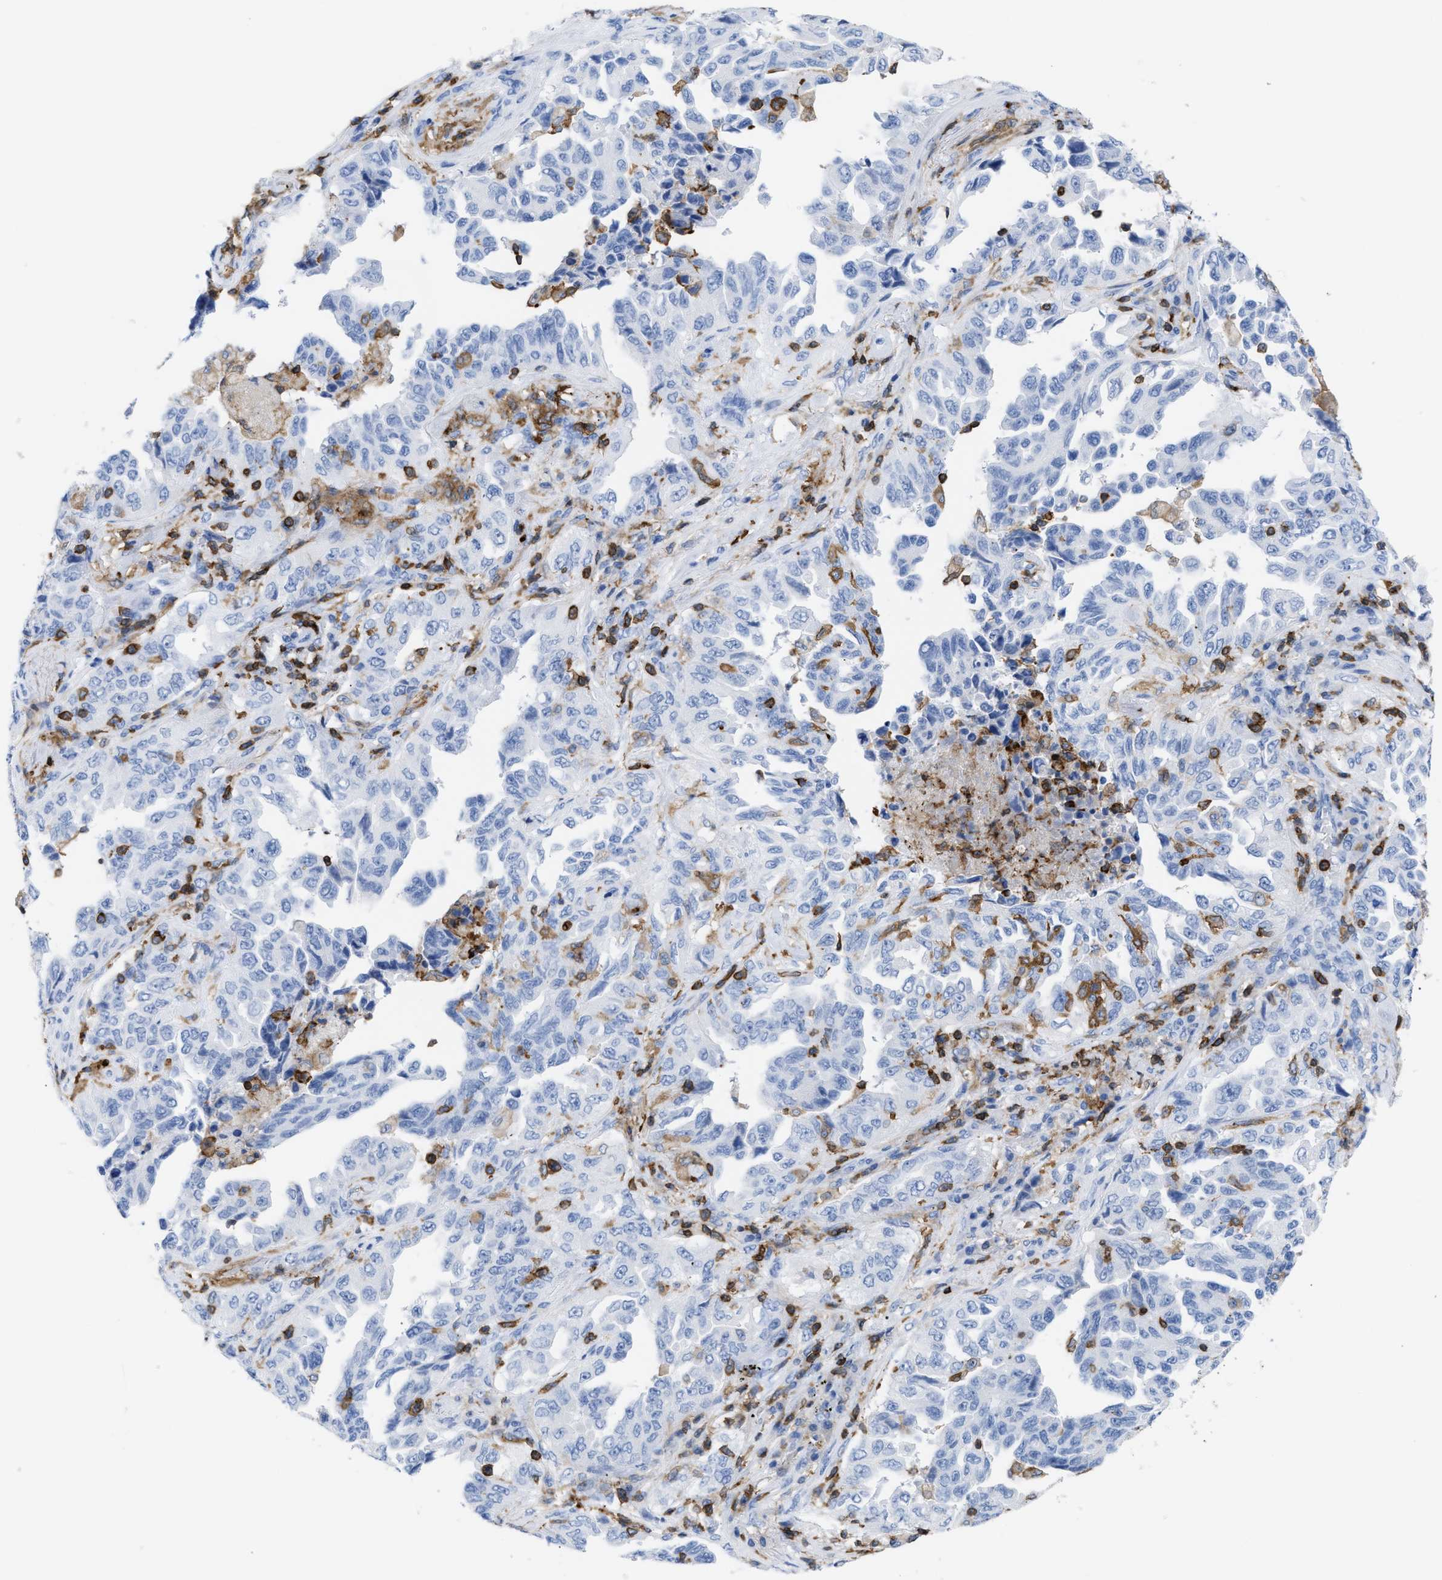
{"staining": {"intensity": "negative", "quantity": "none", "location": "none"}, "tissue": "lung cancer", "cell_type": "Tumor cells", "image_type": "cancer", "snomed": [{"axis": "morphology", "description": "Adenocarcinoma, NOS"}, {"axis": "topography", "description": "Lung"}], "caption": "A photomicrograph of human adenocarcinoma (lung) is negative for staining in tumor cells.", "gene": "LCP1", "patient": {"sex": "female", "age": 51}}